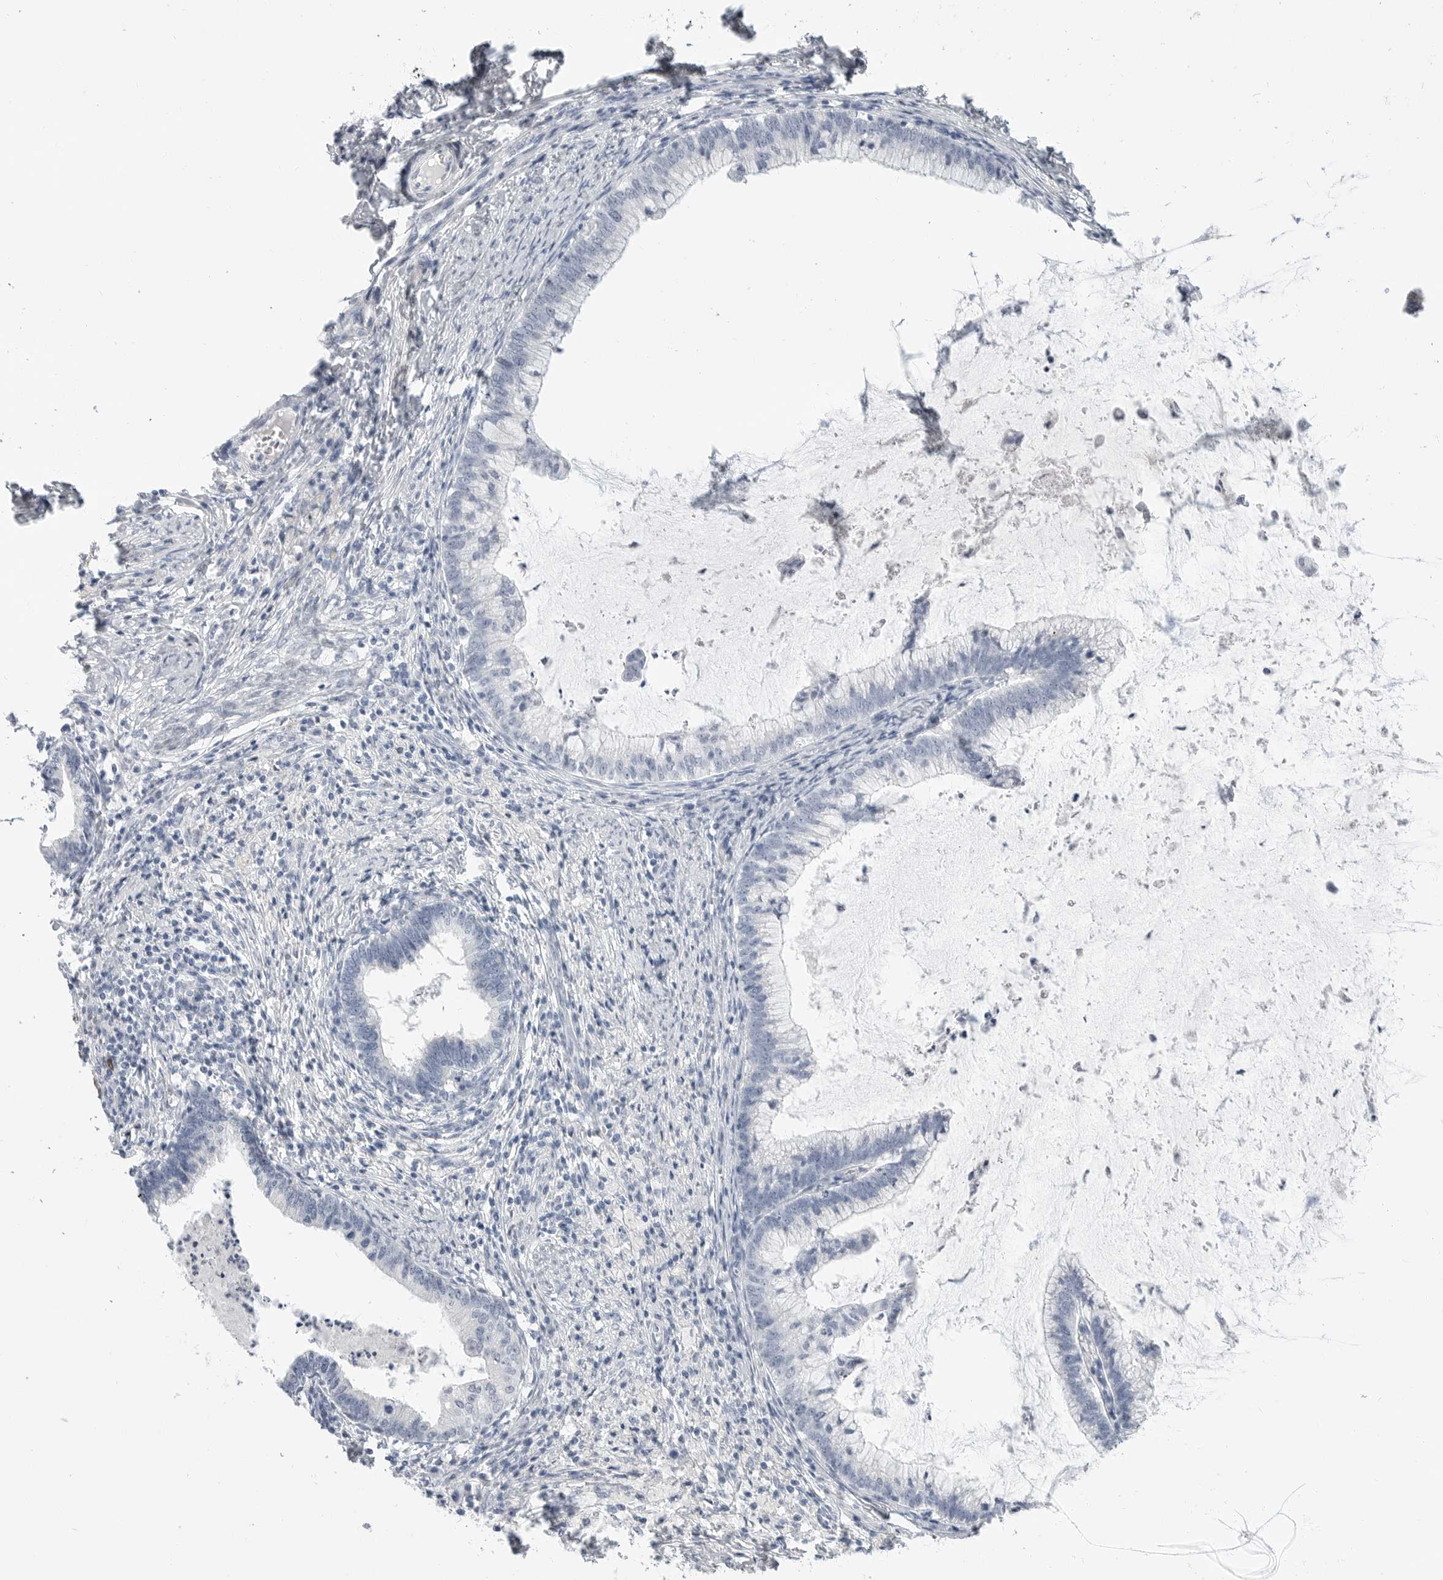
{"staining": {"intensity": "negative", "quantity": "none", "location": "none"}, "tissue": "cervical cancer", "cell_type": "Tumor cells", "image_type": "cancer", "snomed": [{"axis": "morphology", "description": "Adenocarcinoma, NOS"}, {"axis": "topography", "description": "Cervix"}], "caption": "This is an immunohistochemistry histopathology image of cervical cancer. There is no expression in tumor cells.", "gene": "PLN", "patient": {"sex": "female", "age": 36}}